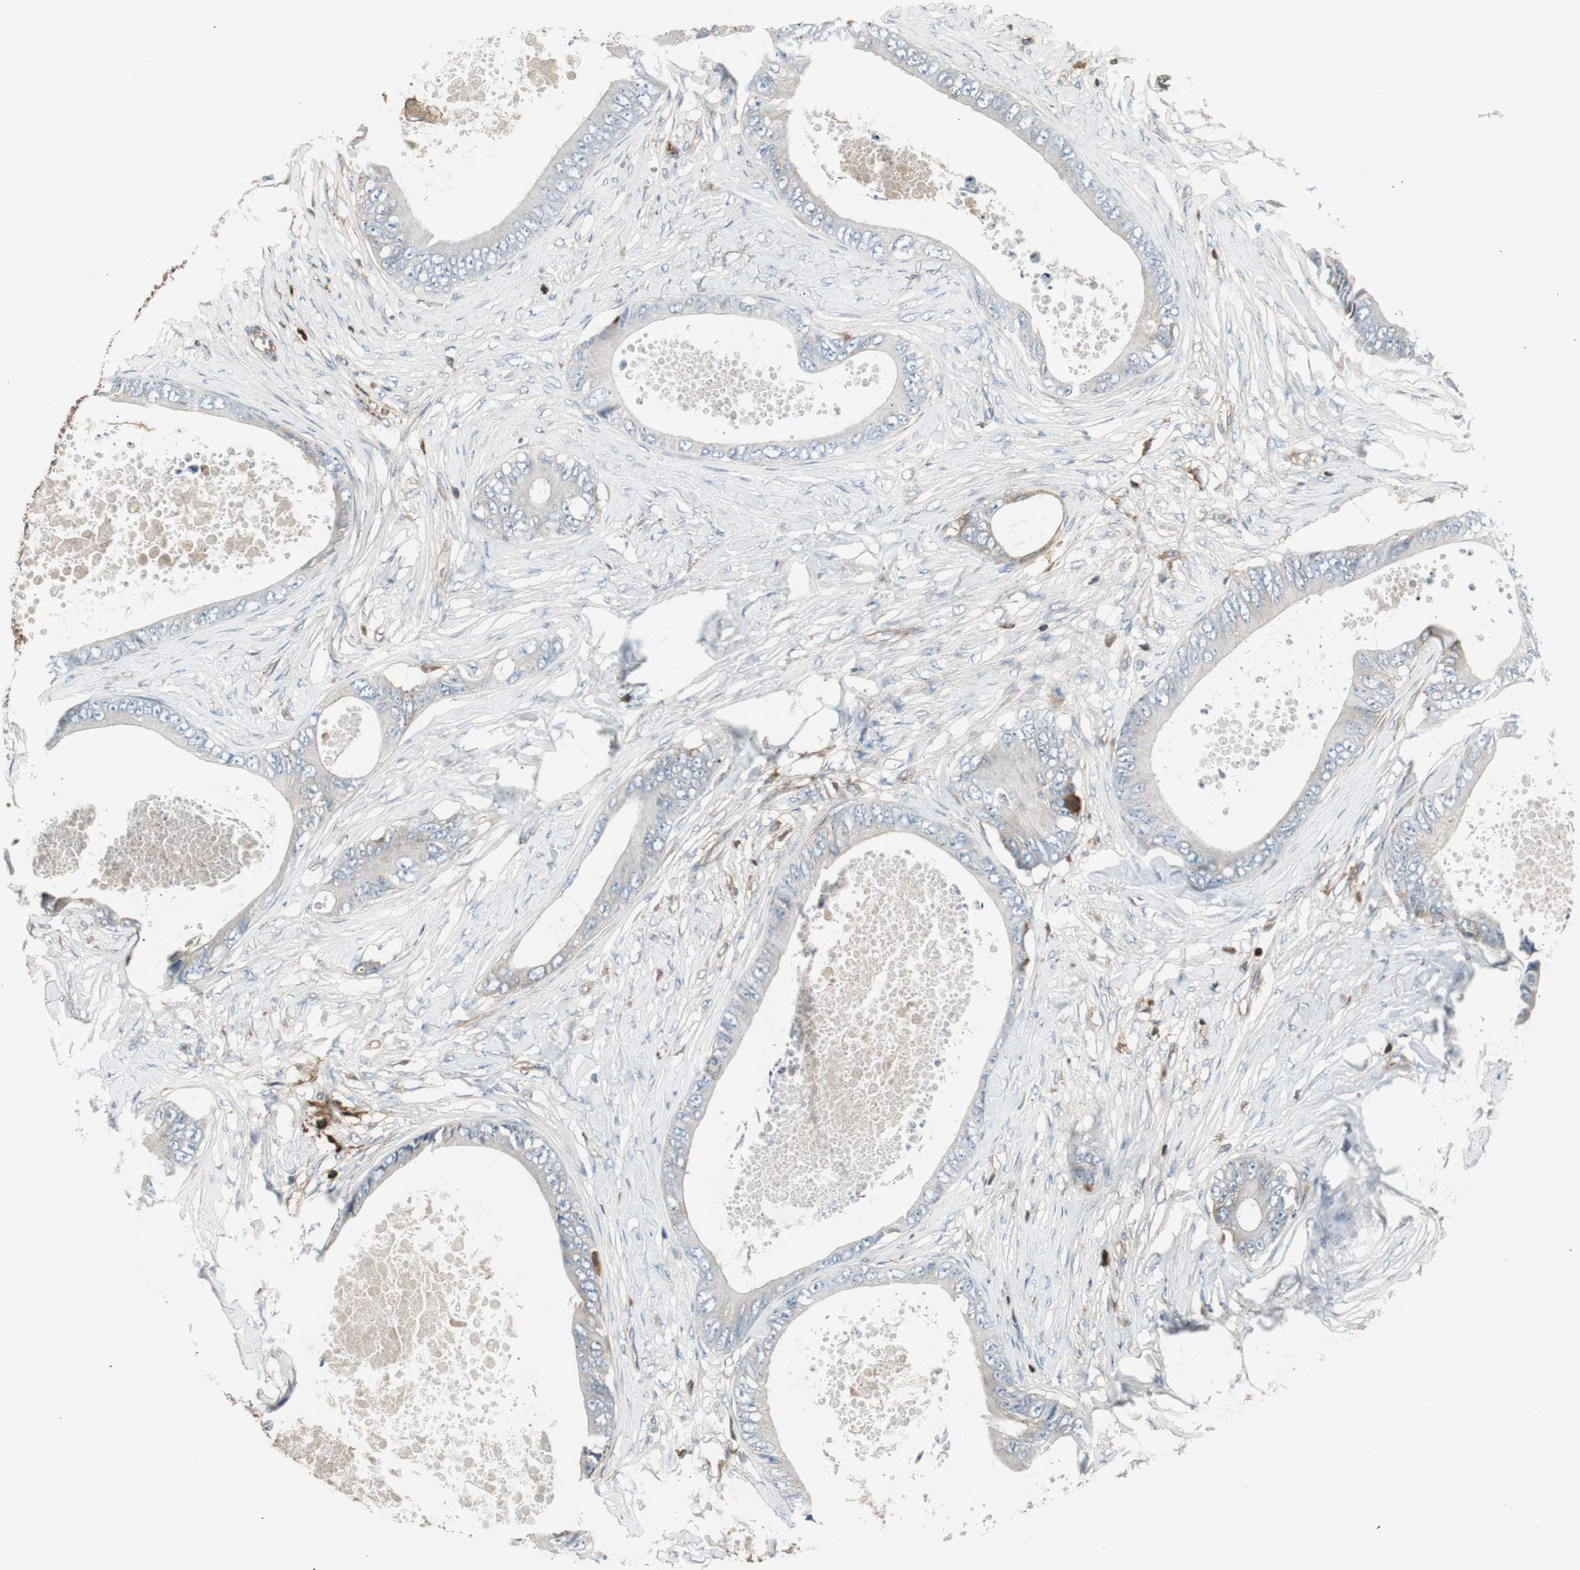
{"staining": {"intensity": "weak", "quantity": "<25%", "location": "cytoplasmic/membranous"}, "tissue": "colorectal cancer", "cell_type": "Tumor cells", "image_type": "cancer", "snomed": [{"axis": "morphology", "description": "Normal tissue, NOS"}, {"axis": "morphology", "description": "Adenocarcinoma, NOS"}, {"axis": "topography", "description": "Rectum"}, {"axis": "topography", "description": "Peripheral nerve tissue"}], "caption": "An image of colorectal cancer (adenocarcinoma) stained for a protein displays no brown staining in tumor cells.", "gene": "B2M", "patient": {"sex": "female", "age": 77}}